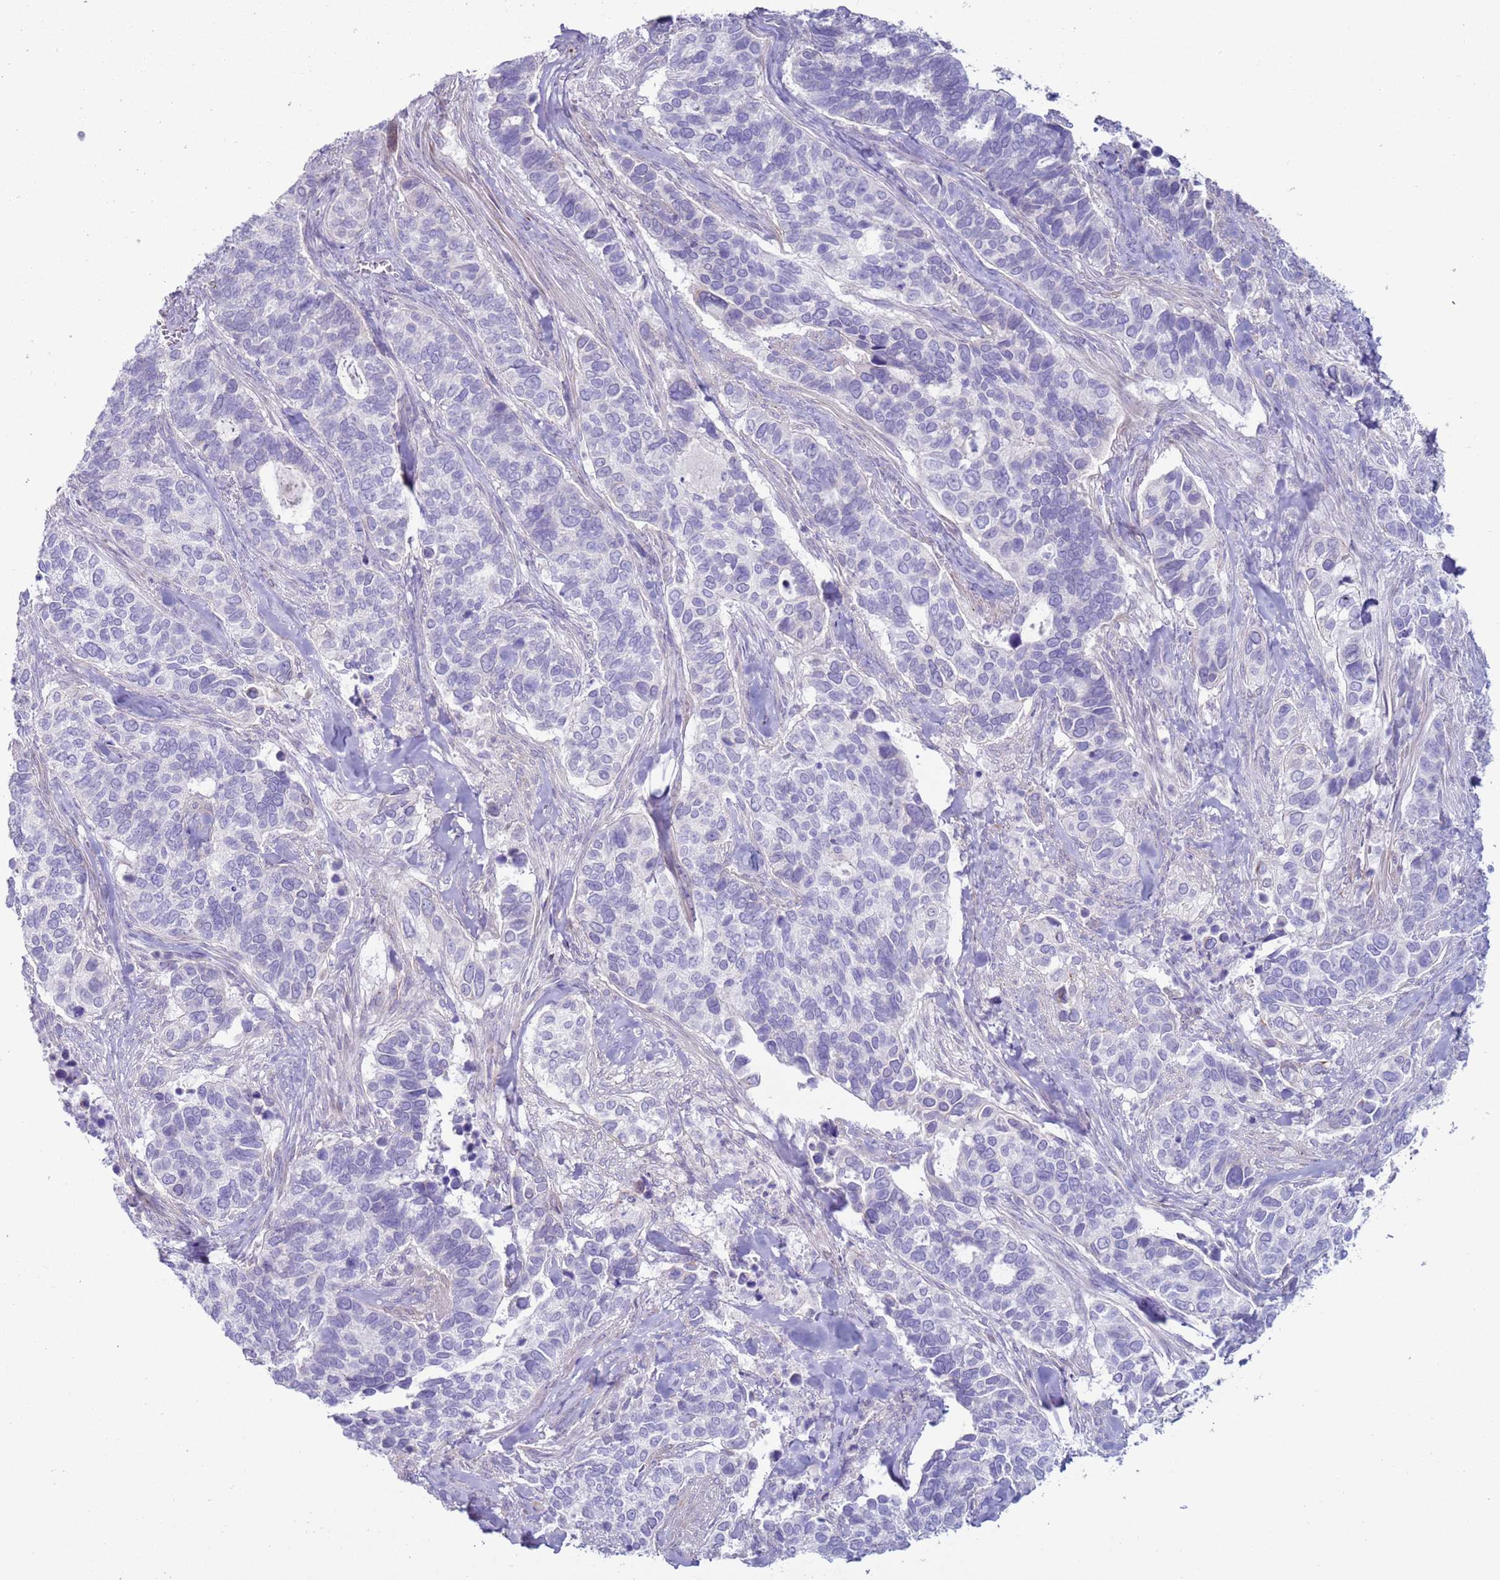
{"staining": {"intensity": "negative", "quantity": "none", "location": "none"}, "tissue": "cervical cancer", "cell_type": "Tumor cells", "image_type": "cancer", "snomed": [{"axis": "morphology", "description": "Squamous cell carcinoma, NOS"}, {"axis": "topography", "description": "Cervix"}], "caption": "A high-resolution histopathology image shows immunohistochemistry (IHC) staining of cervical cancer, which reveals no significant staining in tumor cells.", "gene": "NPAP1", "patient": {"sex": "female", "age": 38}}